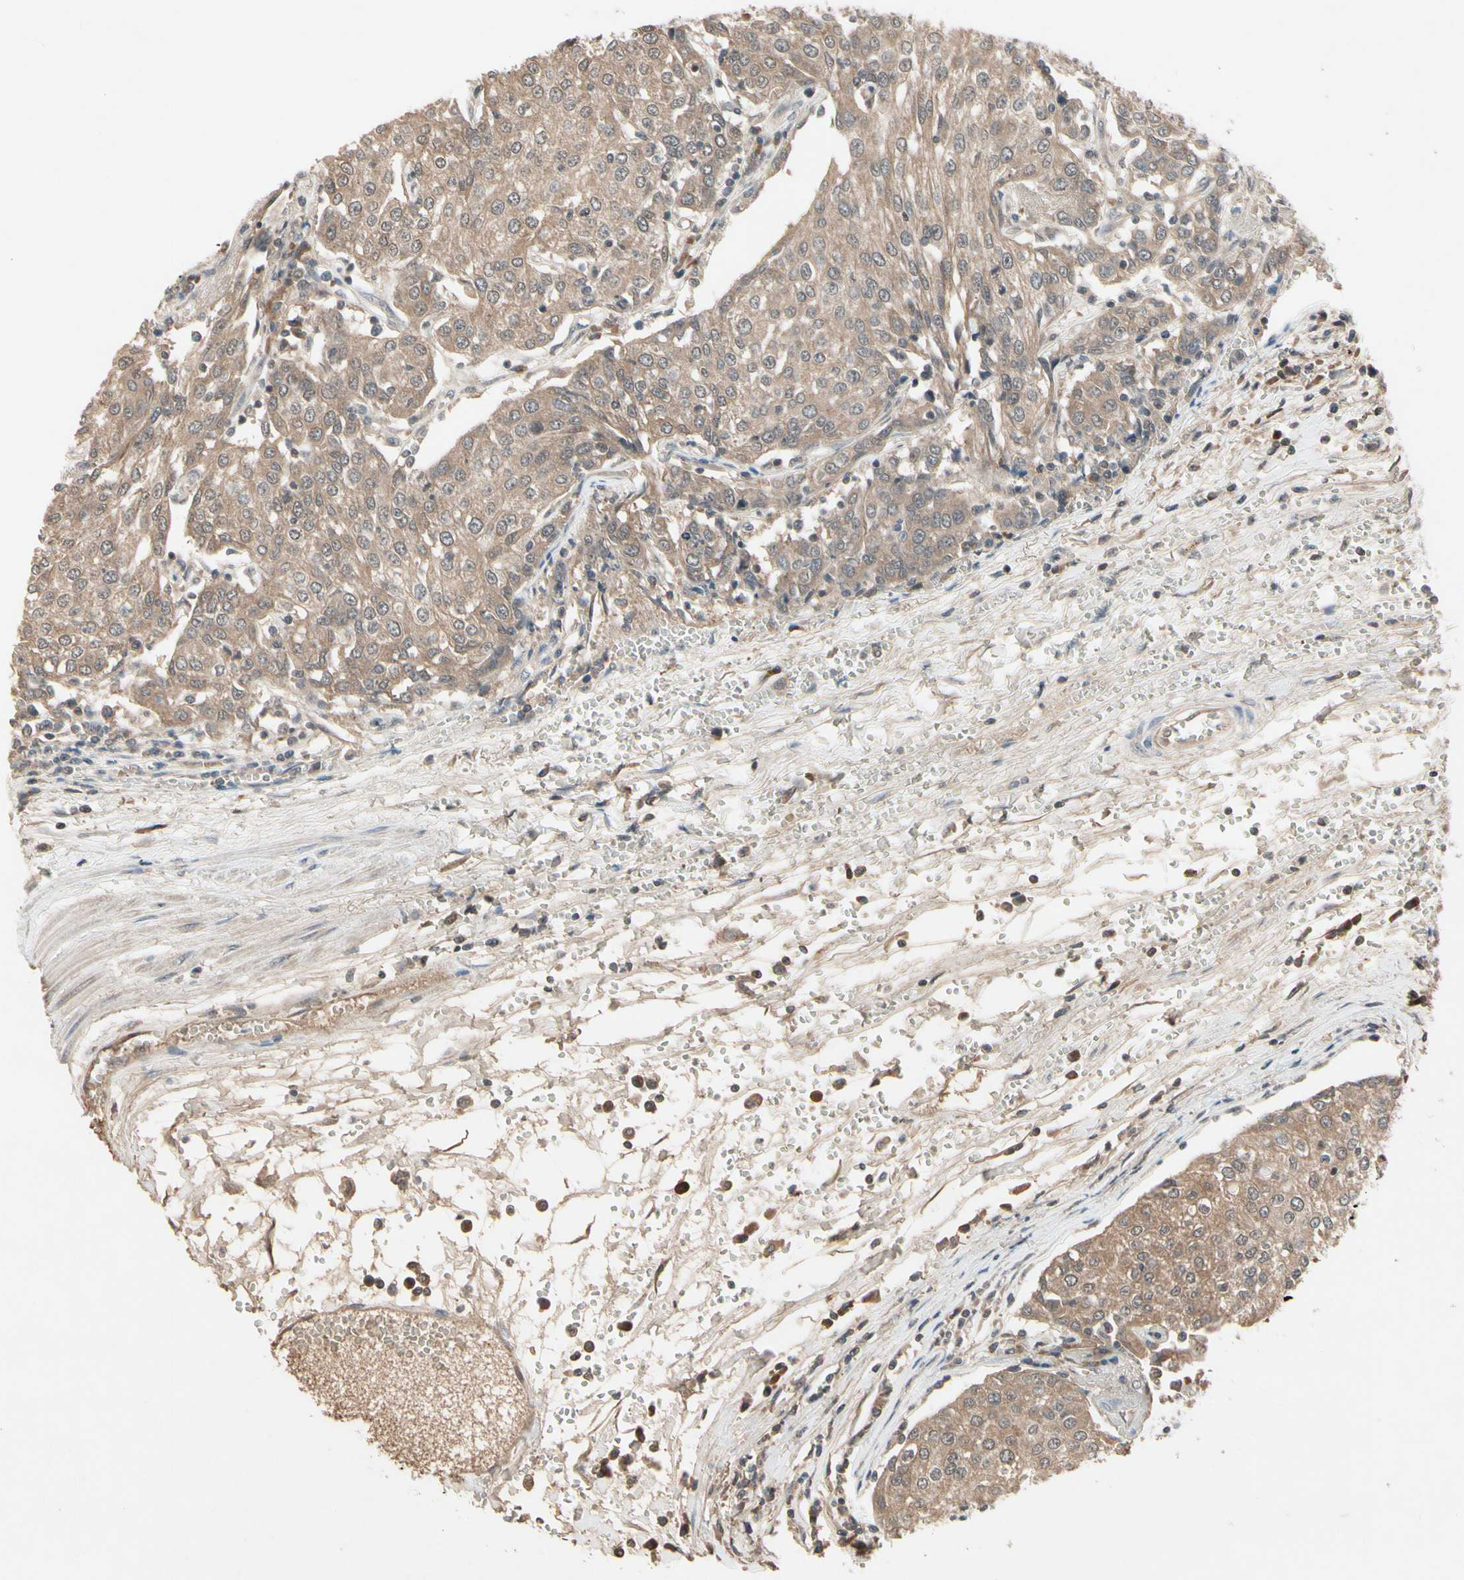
{"staining": {"intensity": "moderate", "quantity": ">75%", "location": "cytoplasmic/membranous"}, "tissue": "urothelial cancer", "cell_type": "Tumor cells", "image_type": "cancer", "snomed": [{"axis": "morphology", "description": "Urothelial carcinoma, High grade"}, {"axis": "topography", "description": "Urinary bladder"}], "caption": "Moderate cytoplasmic/membranous expression is appreciated in approximately >75% of tumor cells in urothelial cancer.", "gene": "NSF", "patient": {"sex": "female", "age": 85}}